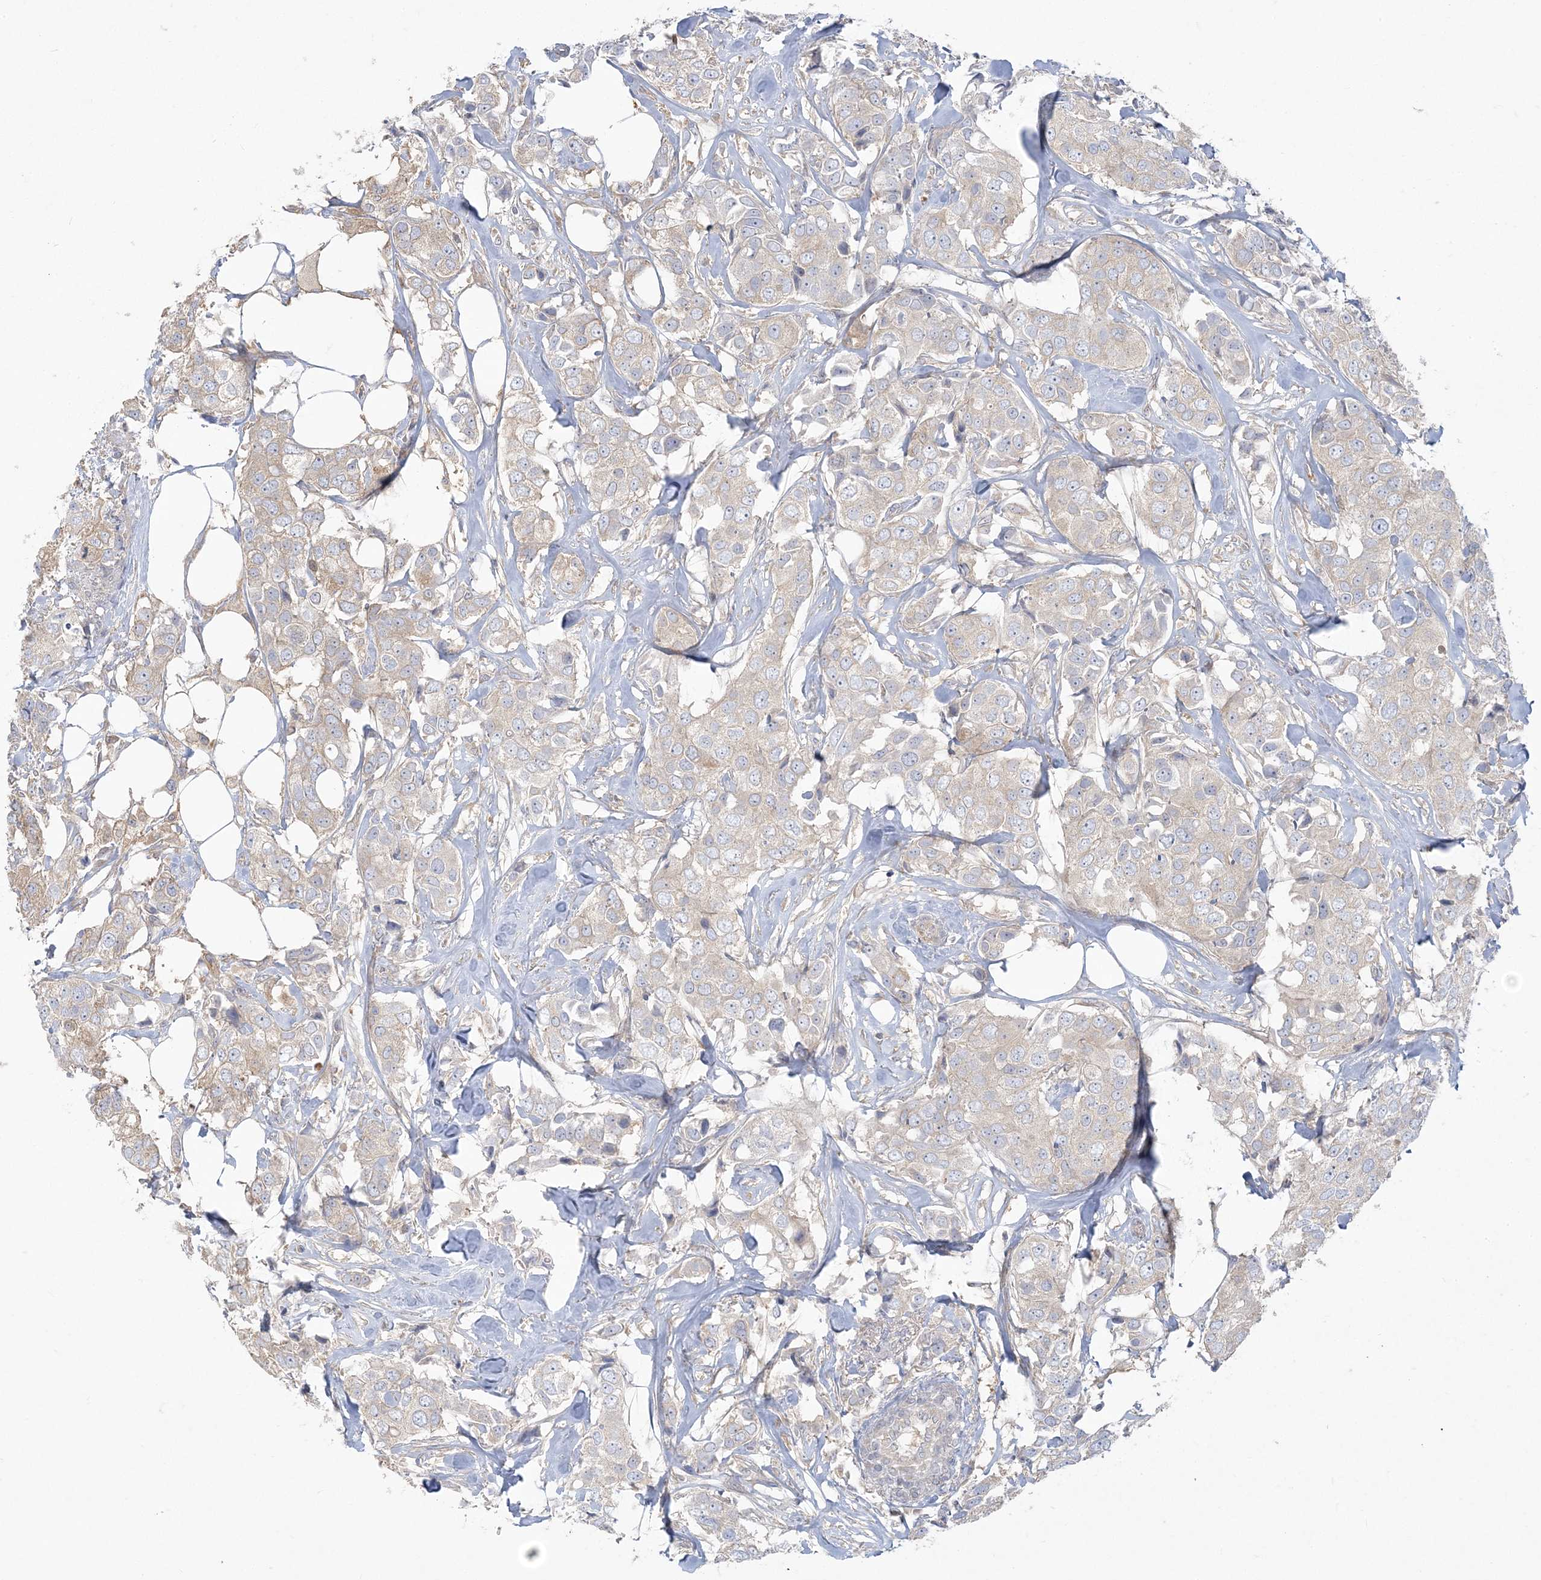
{"staining": {"intensity": "weak", "quantity": "25%-75%", "location": "cytoplasmic/membranous"}, "tissue": "breast cancer", "cell_type": "Tumor cells", "image_type": "cancer", "snomed": [{"axis": "morphology", "description": "Duct carcinoma"}, {"axis": "topography", "description": "Breast"}], "caption": "Immunohistochemical staining of human infiltrating ductal carcinoma (breast) exhibits low levels of weak cytoplasmic/membranous protein staining in about 25%-75% of tumor cells. Nuclei are stained in blue.", "gene": "ZC3H6", "patient": {"sex": "female", "age": 80}}